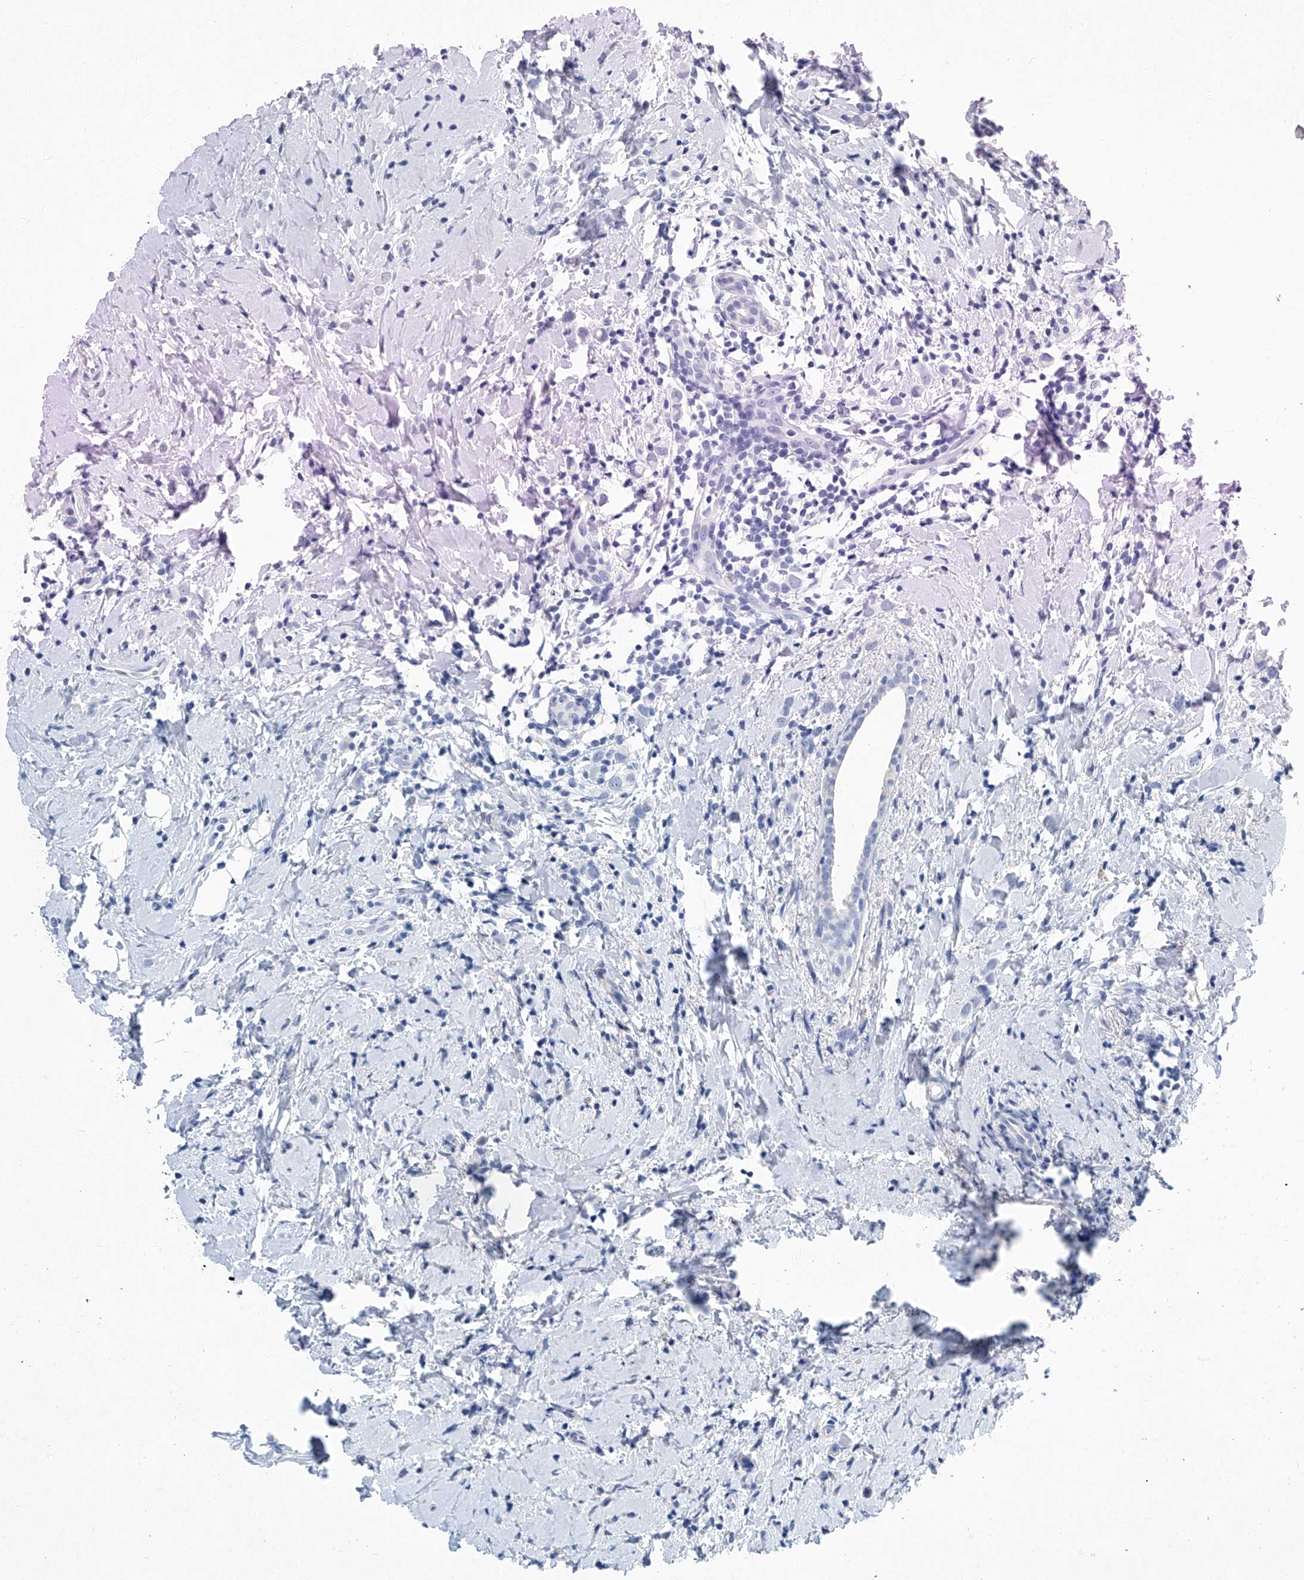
{"staining": {"intensity": "negative", "quantity": "none", "location": "none"}, "tissue": "breast cancer", "cell_type": "Tumor cells", "image_type": "cancer", "snomed": [{"axis": "morphology", "description": "Lobular carcinoma"}, {"axis": "topography", "description": "Breast"}], "caption": "Tumor cells are negative for brown protein staining in breast cancer (lobular carcinoma).", "gene": "CYP2A7", "patient": {"sex": "female", "age": 47}}